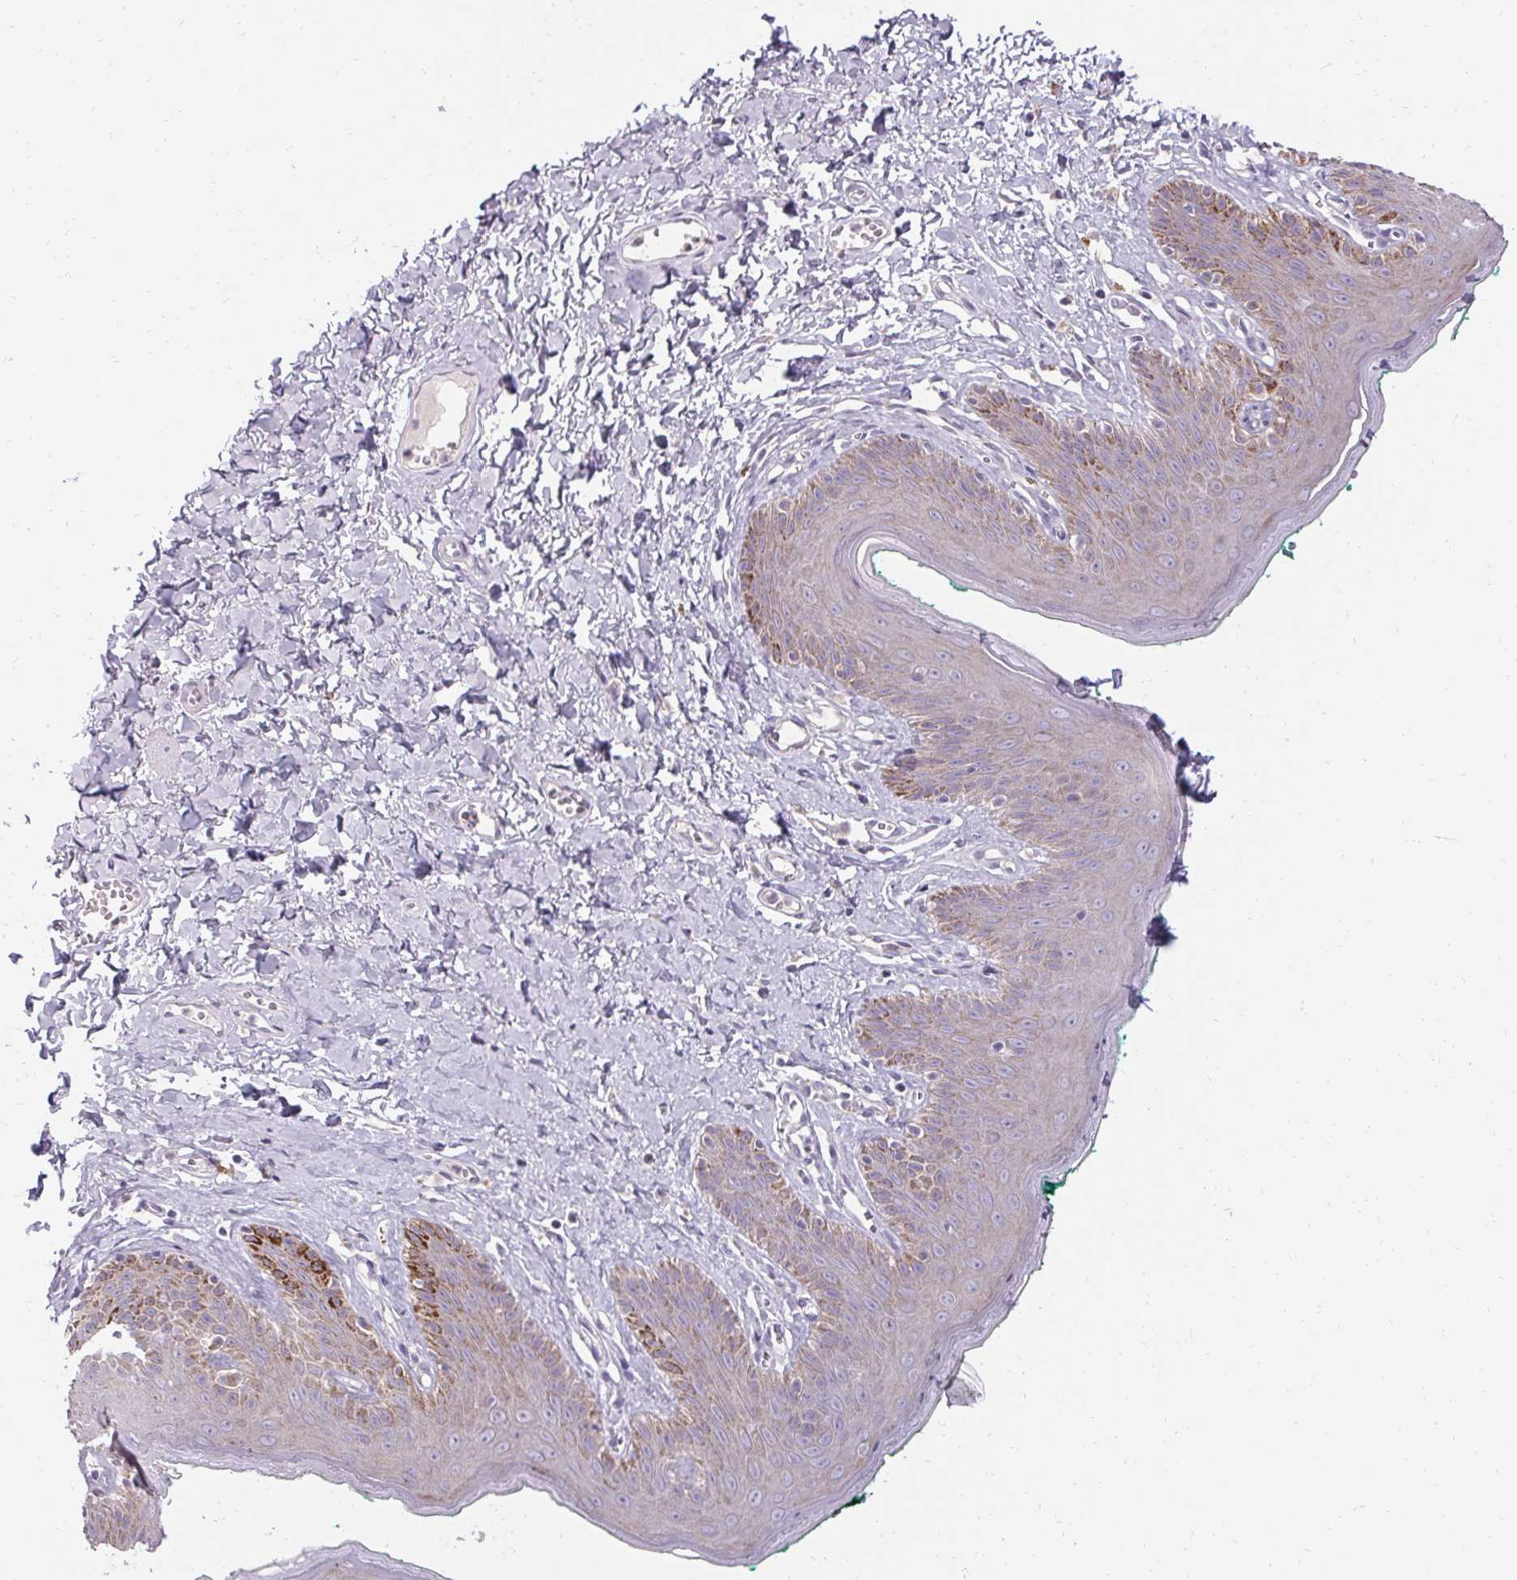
{"staining": {"intensity": "negative", "quantity": "none", "location": "none"}, "tissue": "skin", "cell_type": "Epidermal cells", "image_type": "normal", "snomed": [{"axis": "morphology", "description": "Normal tissue, NOS"}, {"axis": "topography", "description": "Vulva"}, {"axis": "topography", "description": "Peripheral nerve tissue"}], "caption": "This is a photomicrograph of immunohistochemistry staining of normal skin, which shows no positivity in epidermal cells. The staining is performed using DAB (3,3'-diaminobenzidine) brown chromogen with nuclei counter-stained in using hematoxylin.", "gene": "HSD17B3", "patient": {"sex": "female", "age": 66}}